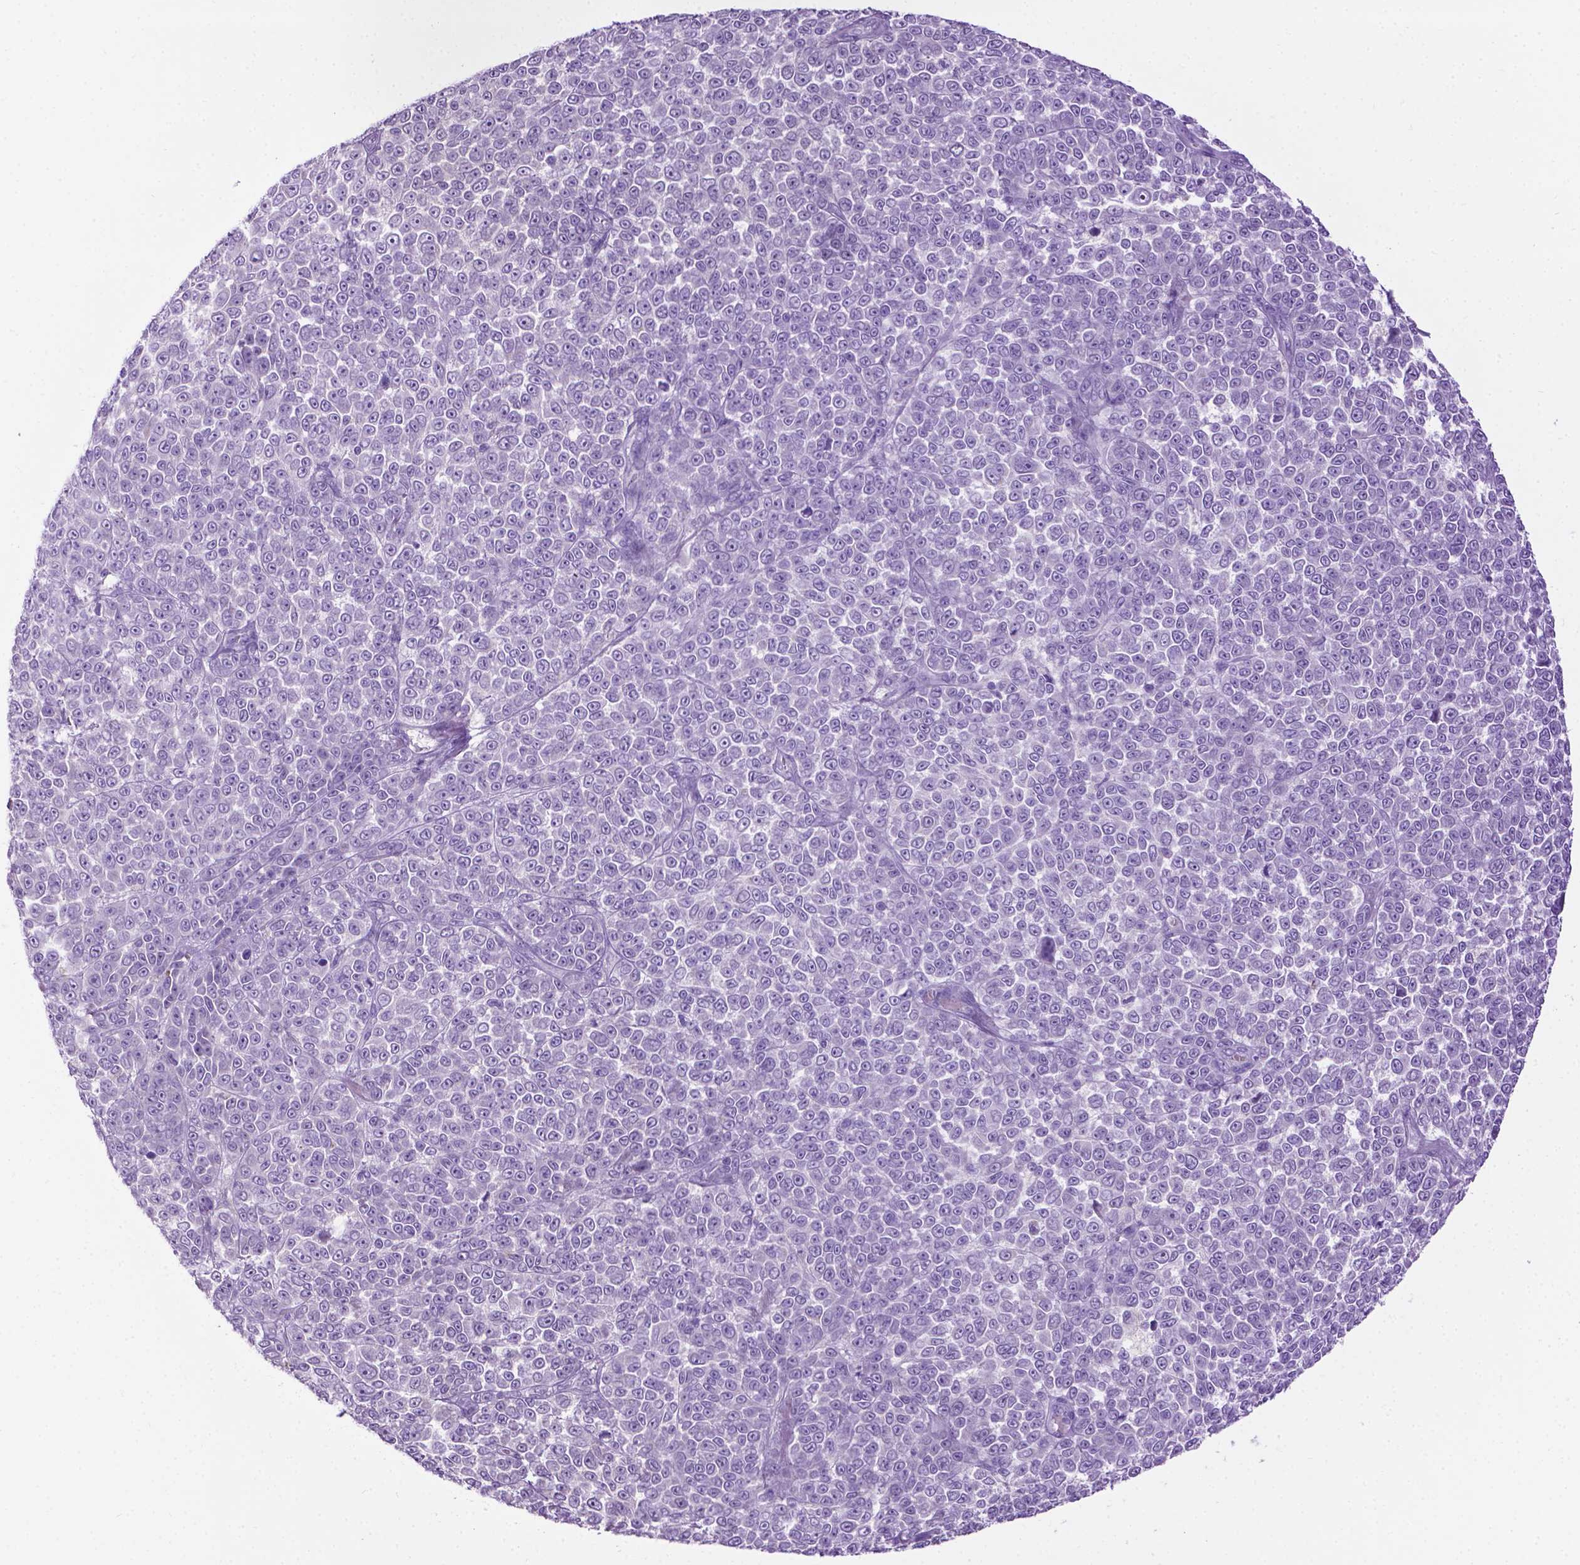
{"staining": {"intensity": "negative", "quantity": "none", "location": "none"}, "tissue": "melanoma", "cell_type": "Tumor cells", "image_type": "cancer", "snomed": [{"axis": "morphology", "description": "Malignant melanoma, NOS"}, {"axis": "topography", "description": "Skin"}], "caption": "IHC image of neoplastic tissue: human malignant melanoma stained with DAB (3,3'-diaminobenzidine) exhibits no significant protein staining in tumor cells.", "gene": "TMEM132E", "patient": {"sex": "female", "age": 95}}